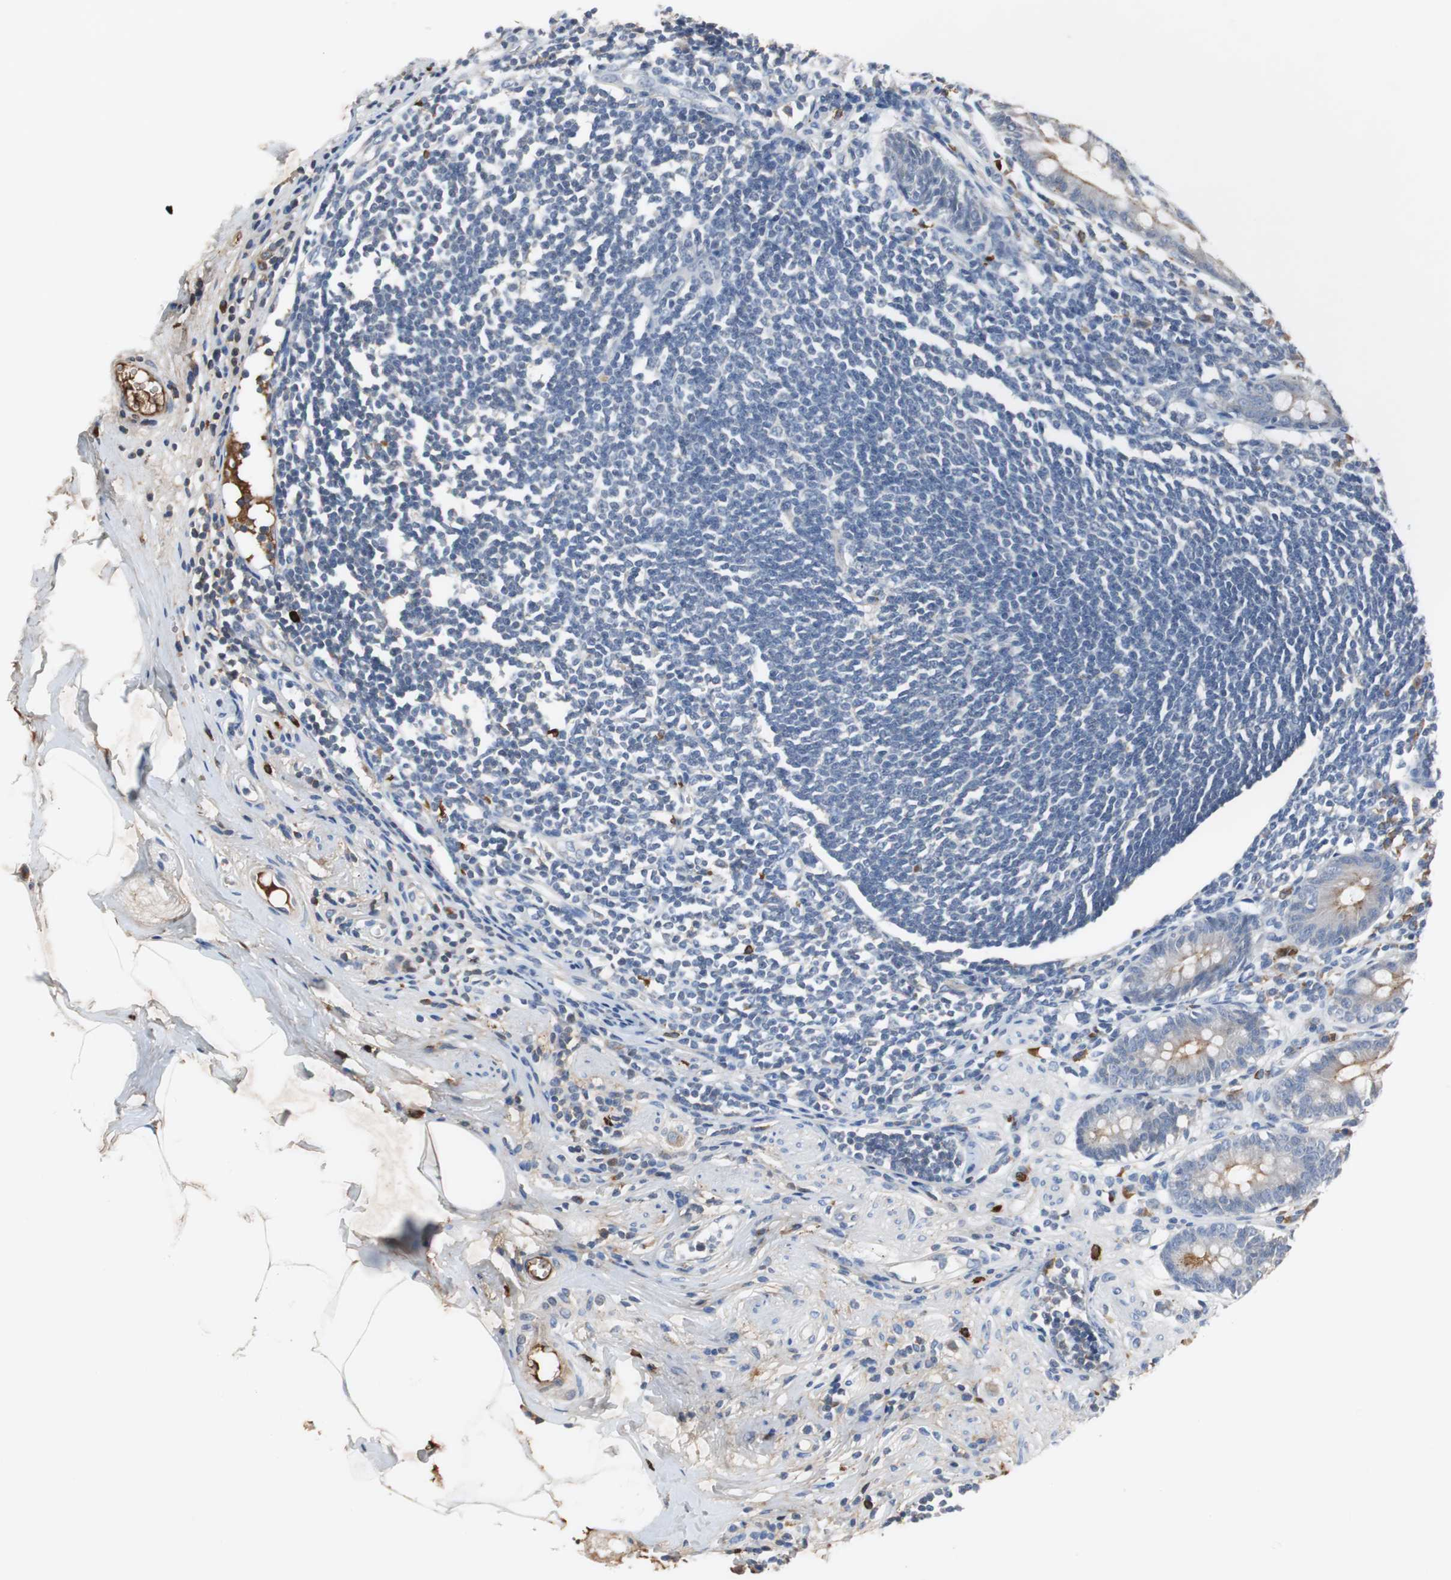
{"staining": {"intensity": "weak", "quantity": "25%-75%", "location": "cytoplasmic/membranous"}, "tissue": "appendix", "cell_type": "Glandular cells", "image_type": "normal", "snomed": [{"axis": "morphology", "description": "Normal tissue, NOS"}, {"axis": "topography", "description": "Appendix"}], "caption": "Immunohistochemical staining of benign appendix shows weak cytoplasmic/membranous protein staining in about 25%-75% of glandular cells.", "gene": "SORT1", "patient": {"sex": "female", "age": 50}}